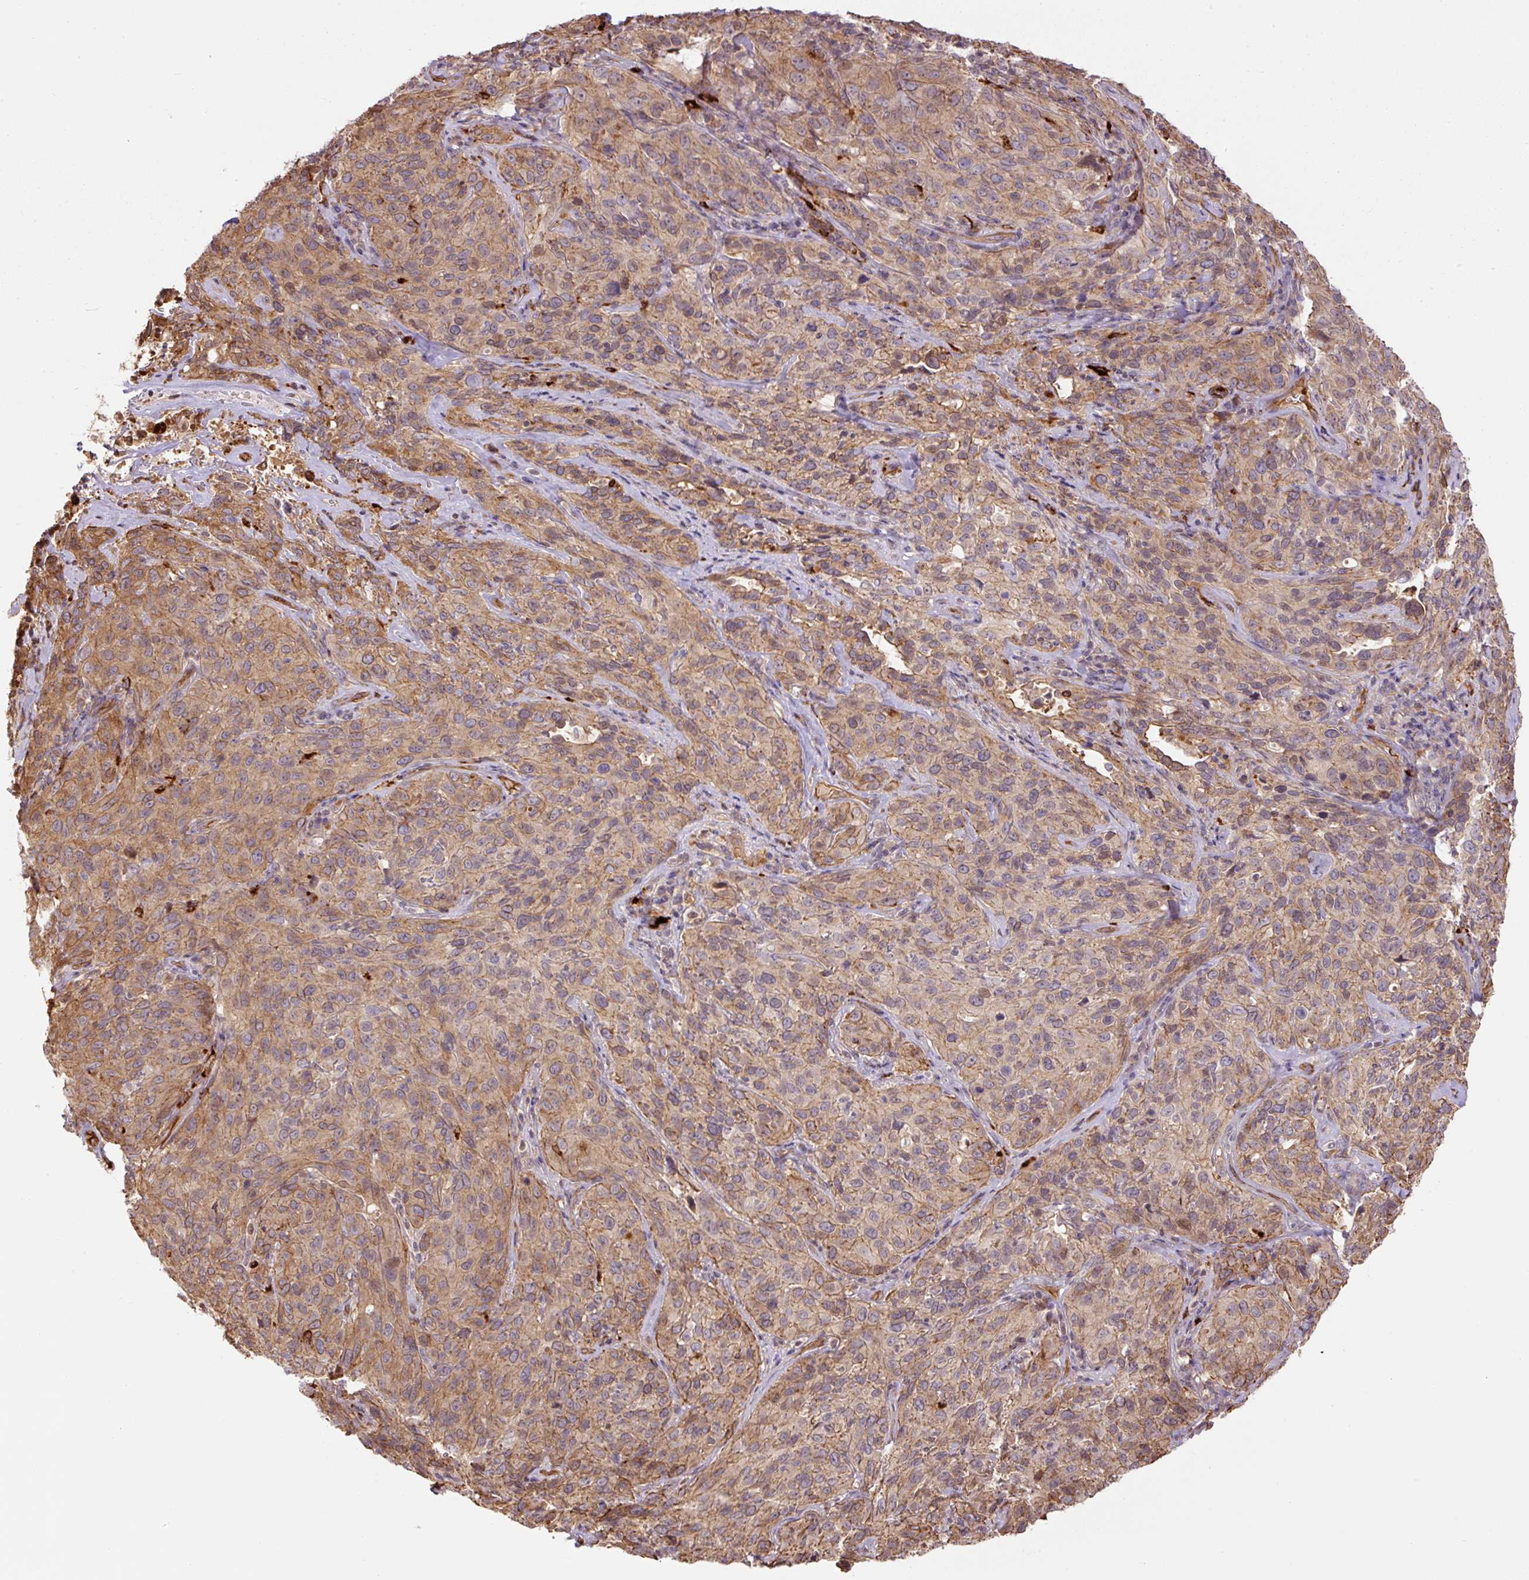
{"staining": {"intensity": "moderate", "quantity": ">75%", "location": "cytoplasmic/membranous"}, "tissue": "cervical cancer", "cell_type": "Tumor cells", "image_type": "cancer", "snomed": [{"axis": "morphology", "description": "Squamous cell carcinoma, NOS"}, {"axis": "topography", "description": "Cervix"}], "caption": "Immunohistochemistry (DAB) staining of human cervical cancer (squamous cell carcinoma) reveals moderate cytoplasmic/membranous protein staining in approximately >75% of tumor cells.", "gene": "B3GALT5", "patient": {"sex": "female", "age": 51}}